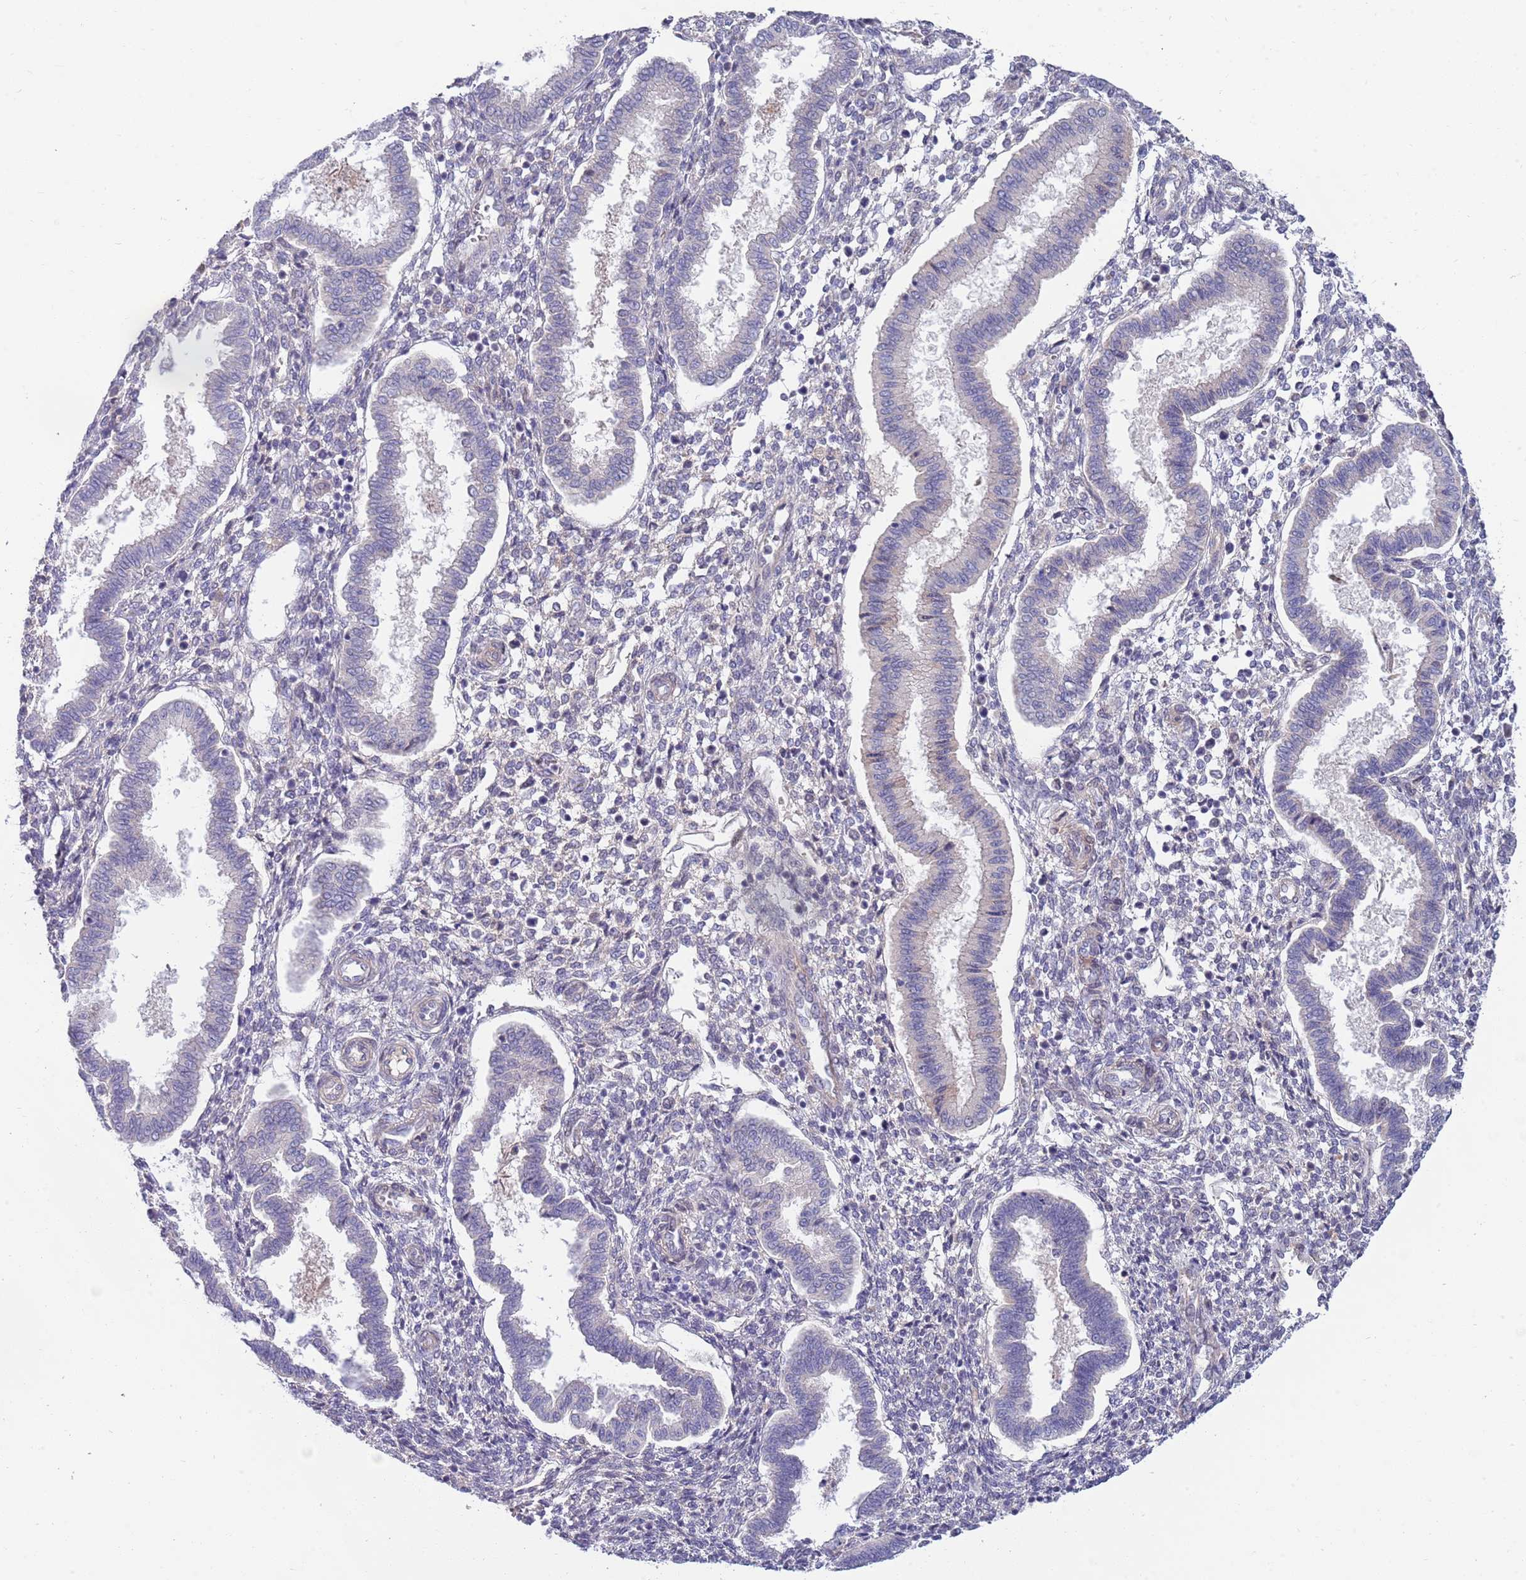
{"staining": {"intensity": "moderate", "quantity": "25%-75%", "location": "nuclear"}, "tissue": "endometrium", "cell_type": "Cells in endometrial stroma", "image_type": "normal", "snomed": [{"axis": "morphology", "description": "Normal tissue, NOS"}, {"axis": "topography", "description": "Endometrium"}], "caption": "Immunohistochemistry (IHC) micrograph of normal endometrium: human endometrium stained using immunohistochemistry displays medium levels of moderate protein expression localized specifically in the nuclear of cells in endometrial stroma, appearing as a nuclear brown color.", "gene": "NLRP6", "patient": {"sex": "female", "age": 24}}